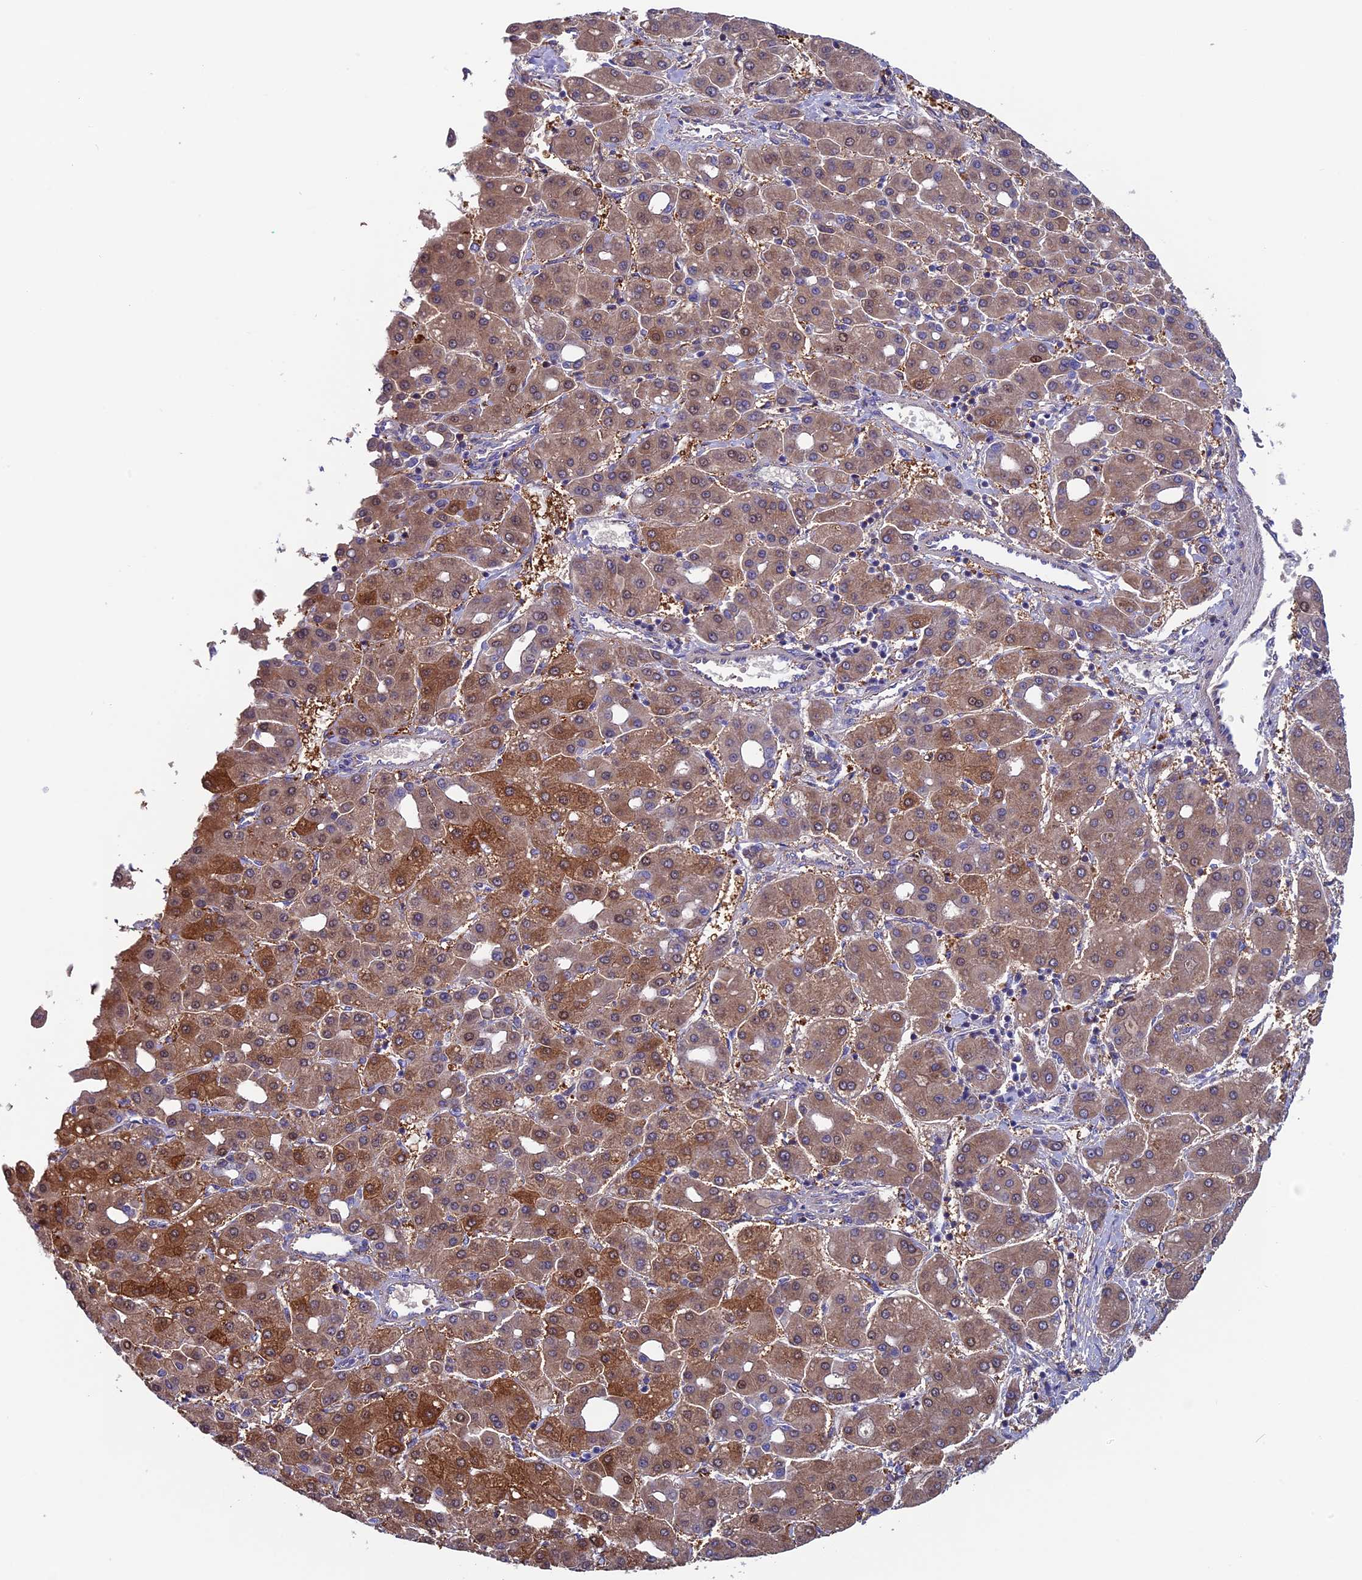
{"staining": {"intensity": "moderate", "quantity": ">75%", "location": "cytoplasmic/membranous"}, "tissue": "liver cancer", "cell_type": "Tumor cells", "image_type": "cancer", "snomed": [{"axis": "morphology", "description": "Carcinoma, Hepatocellular, NOS"}, {"axis": "topography", "description": "Liver"}], "caption": "A photomicrograph of human liver hepatocellular carcinoma stained for a protein reveals moderate cytoplasmic/membranous brown staining in tumor cells. (DAB IHC, brown staining for protein, blue staining for nuclei).", "gene": "SLC15A5", "patient": {"sex": "male", "age": 65}}